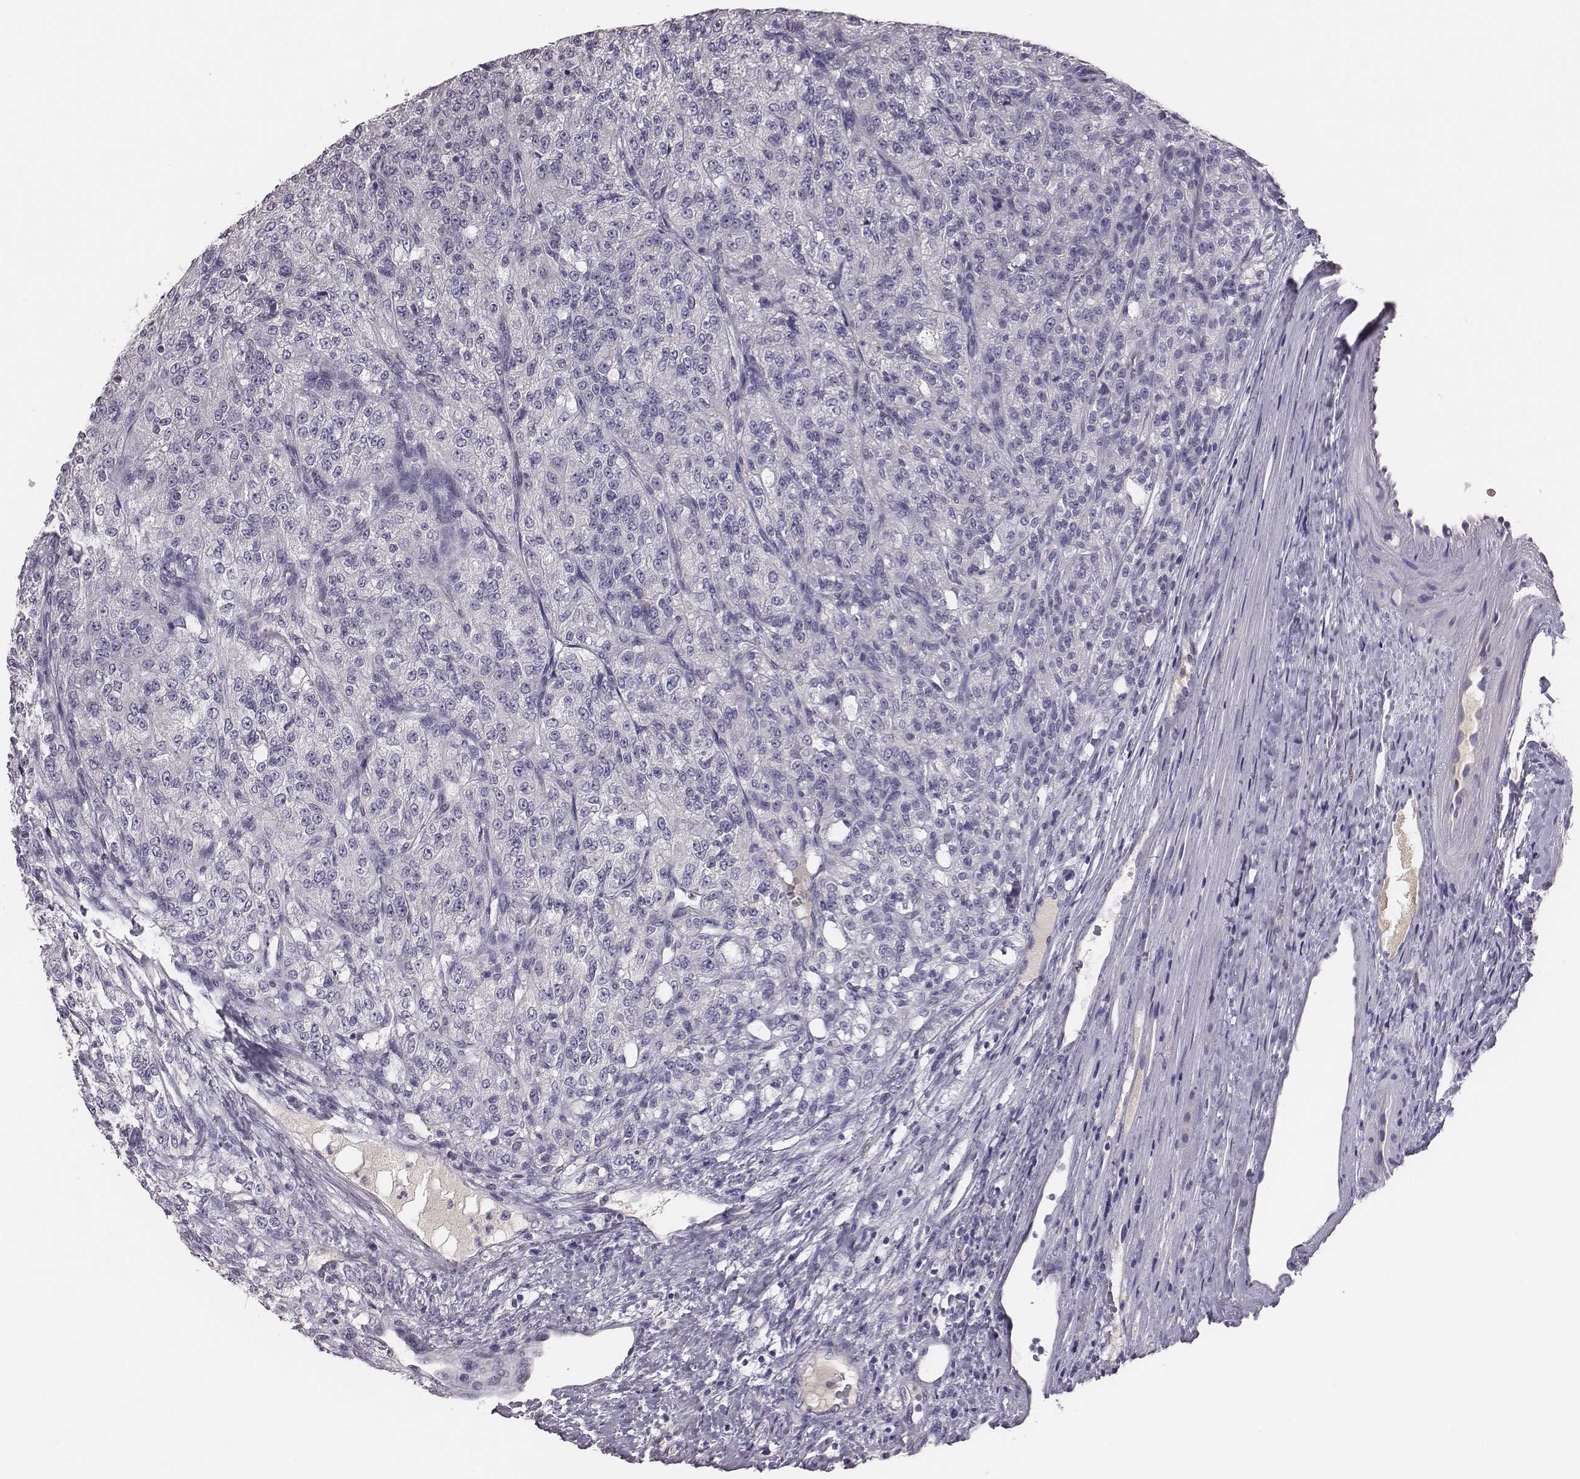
{"staining": {"intensity": "negative", "quantity": "none", "location": "none"}, "tissue": "renal cancer", "cell_type": "Tumor cells", "image_type": "cancer", "snomed": [{"axis": "morphology", "description": "Adenocarcinoma, NOS"}, {"axis": "topography", "description": "Kidney"}], "caption": "An immunohistochemistry micrograph of renal cancer (adenocarcinoma) is shown. There is no staining in tumor cells of renal cancer (adenocarcinoma).", "gene": "EN1", "patient": {"sex": "female", "age": 63}}